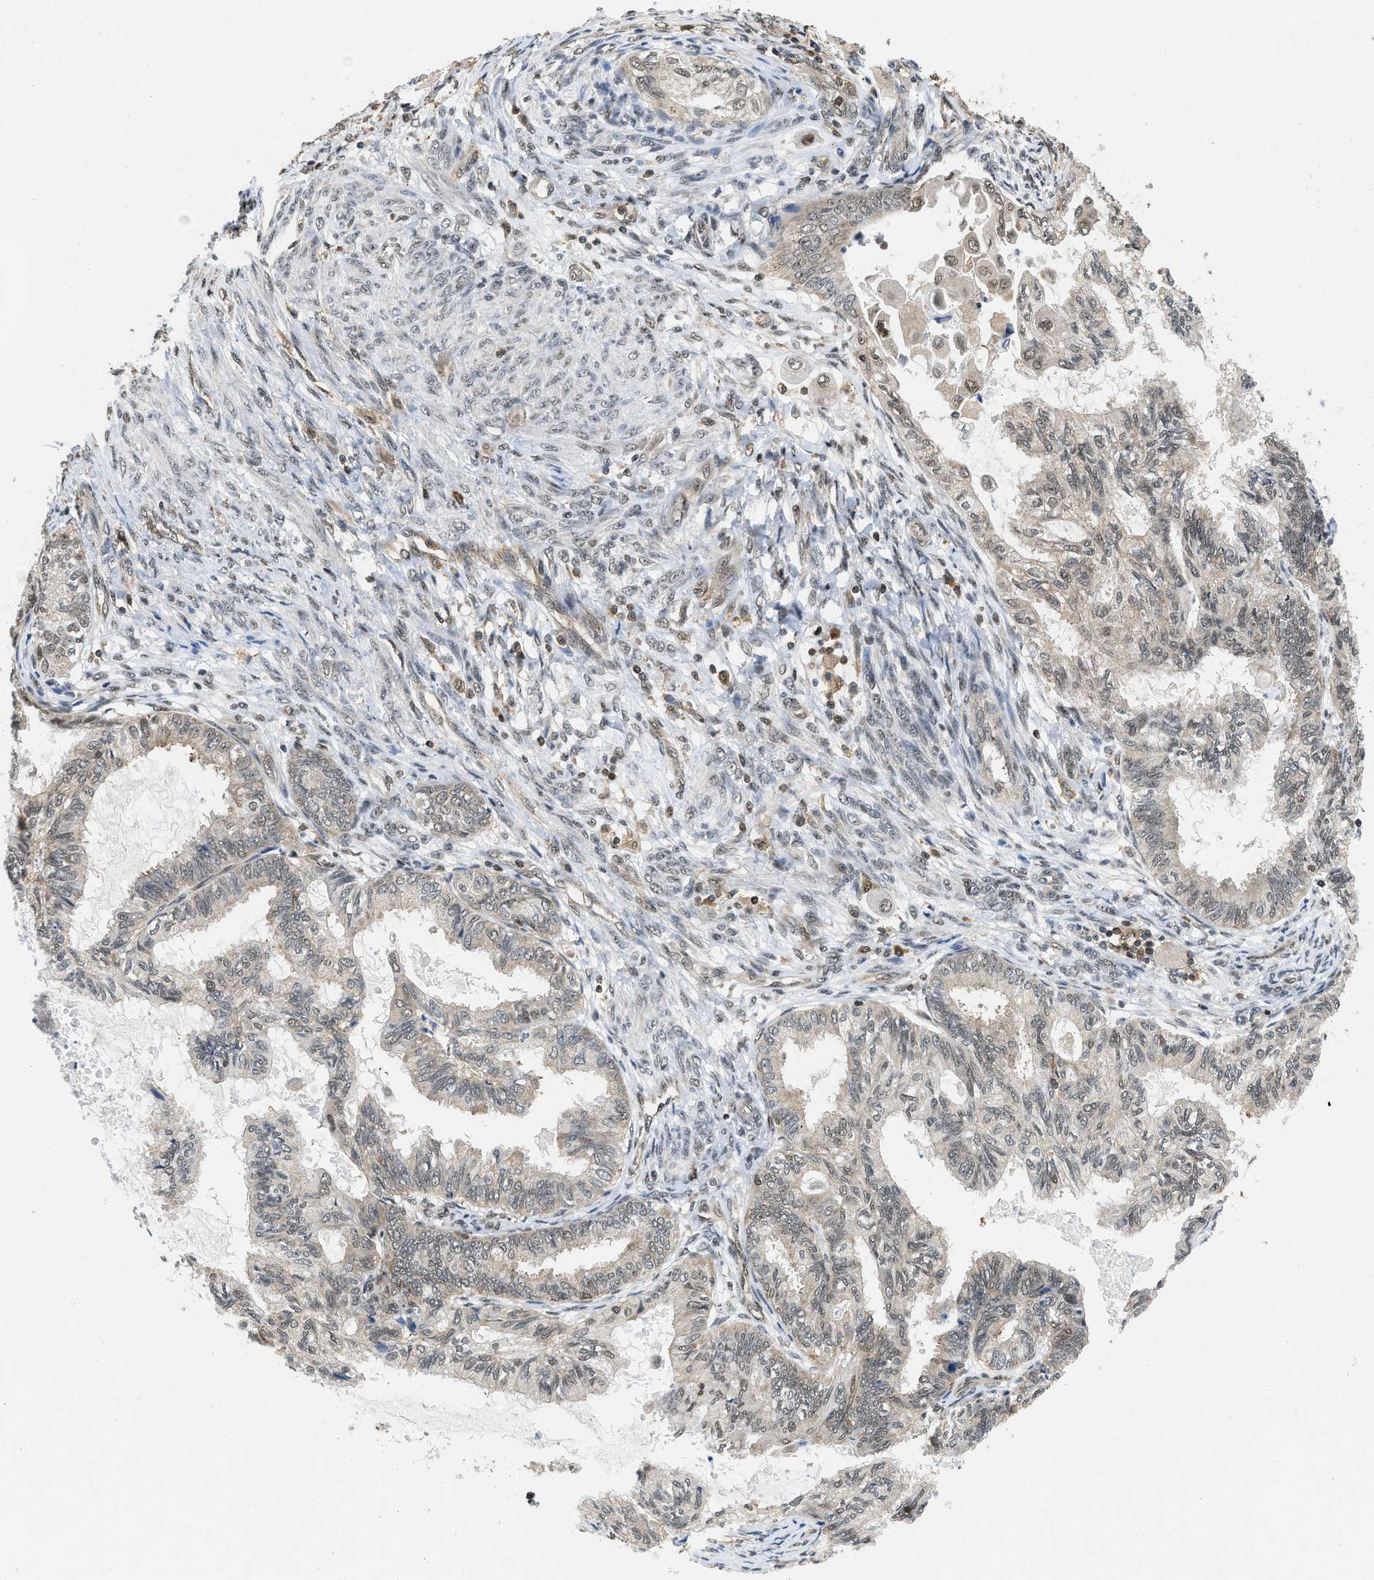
{"staining": {"intensity": "weak", "quantity": "<25%", "location": "nuclear"}, "tissue": "cervical cancer", "cell_type": "Tumor cells", "image_type": "cancer", "snomed": [{"axis": "morphology", "description": "Normal tissue, NOS"}, {"axis": "morphology", "description": "Adenocarcinoma, NOS"}, {"axis": "topography", "description": "Cervix"}, {"axis": "topography", "description": "Endometrium"}], "caption": "This image is of cervical cancer stained with immunohistochemistry (IHC) to label a protein in brown with the nuclei are counter-stained blue. There is no staining in tumor cells.", "gene": "ATF7IP", "patient": {"sex": "female", "age": 86}}